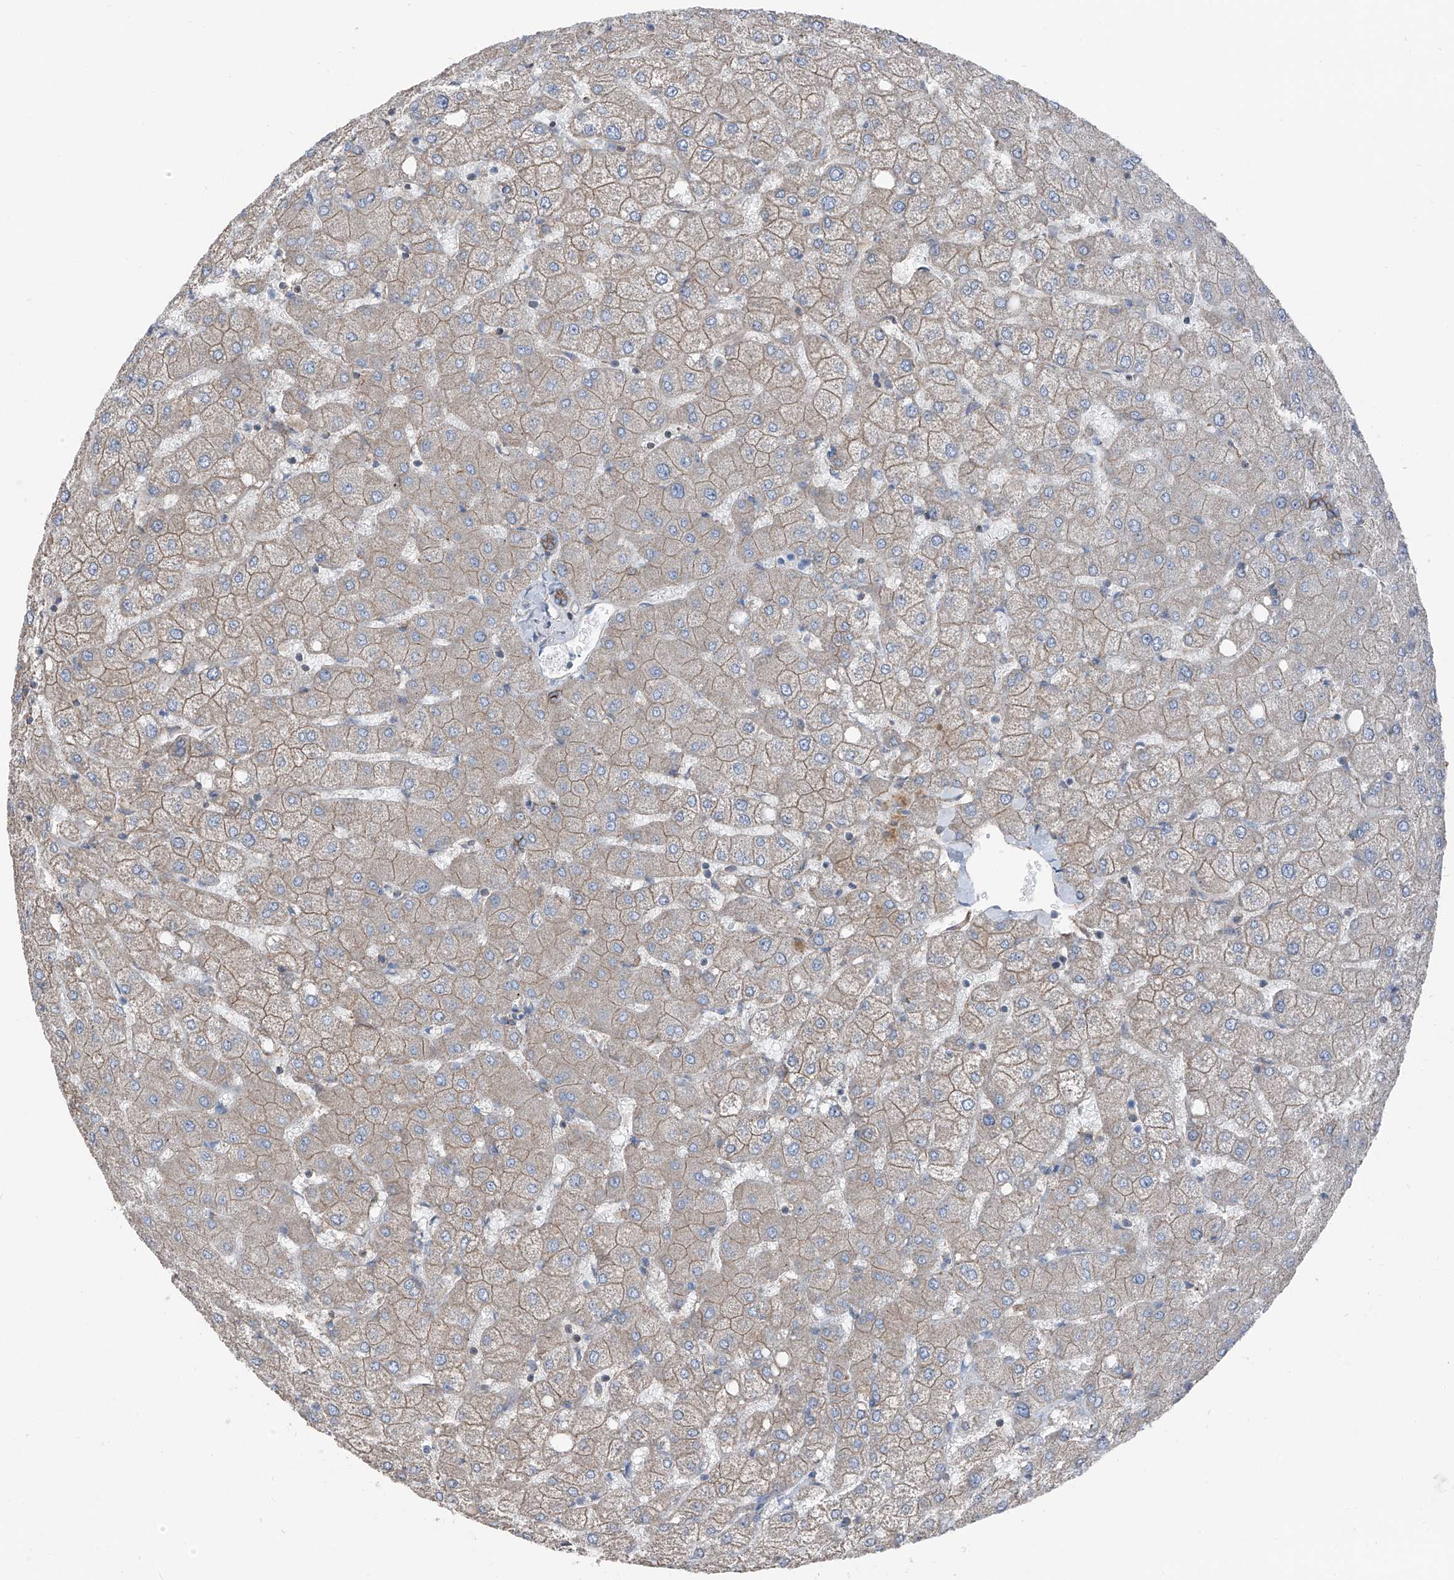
{"staining": {"intensity": "moderate", "quantity": ">75%", "location": "cytoplasmic/membranous"}, "tissue": "liver", "cell_type": "Cholangiocytes", "image_type": "normal", "snomed": [{"axis": "morphology", "description": "Normal tissue, NOS"}, {"axis": "topography", "description": "Liver"}], "caption": "Immunohistochemistry (IHC) (DAB) staining of normal human liver demonstrates moderate cytoplasmic/membranous protein positivity in approximately >75% of cholangiocytes.", "gene": "GPR142", "patient": {"sex": "female", "age": 54}}